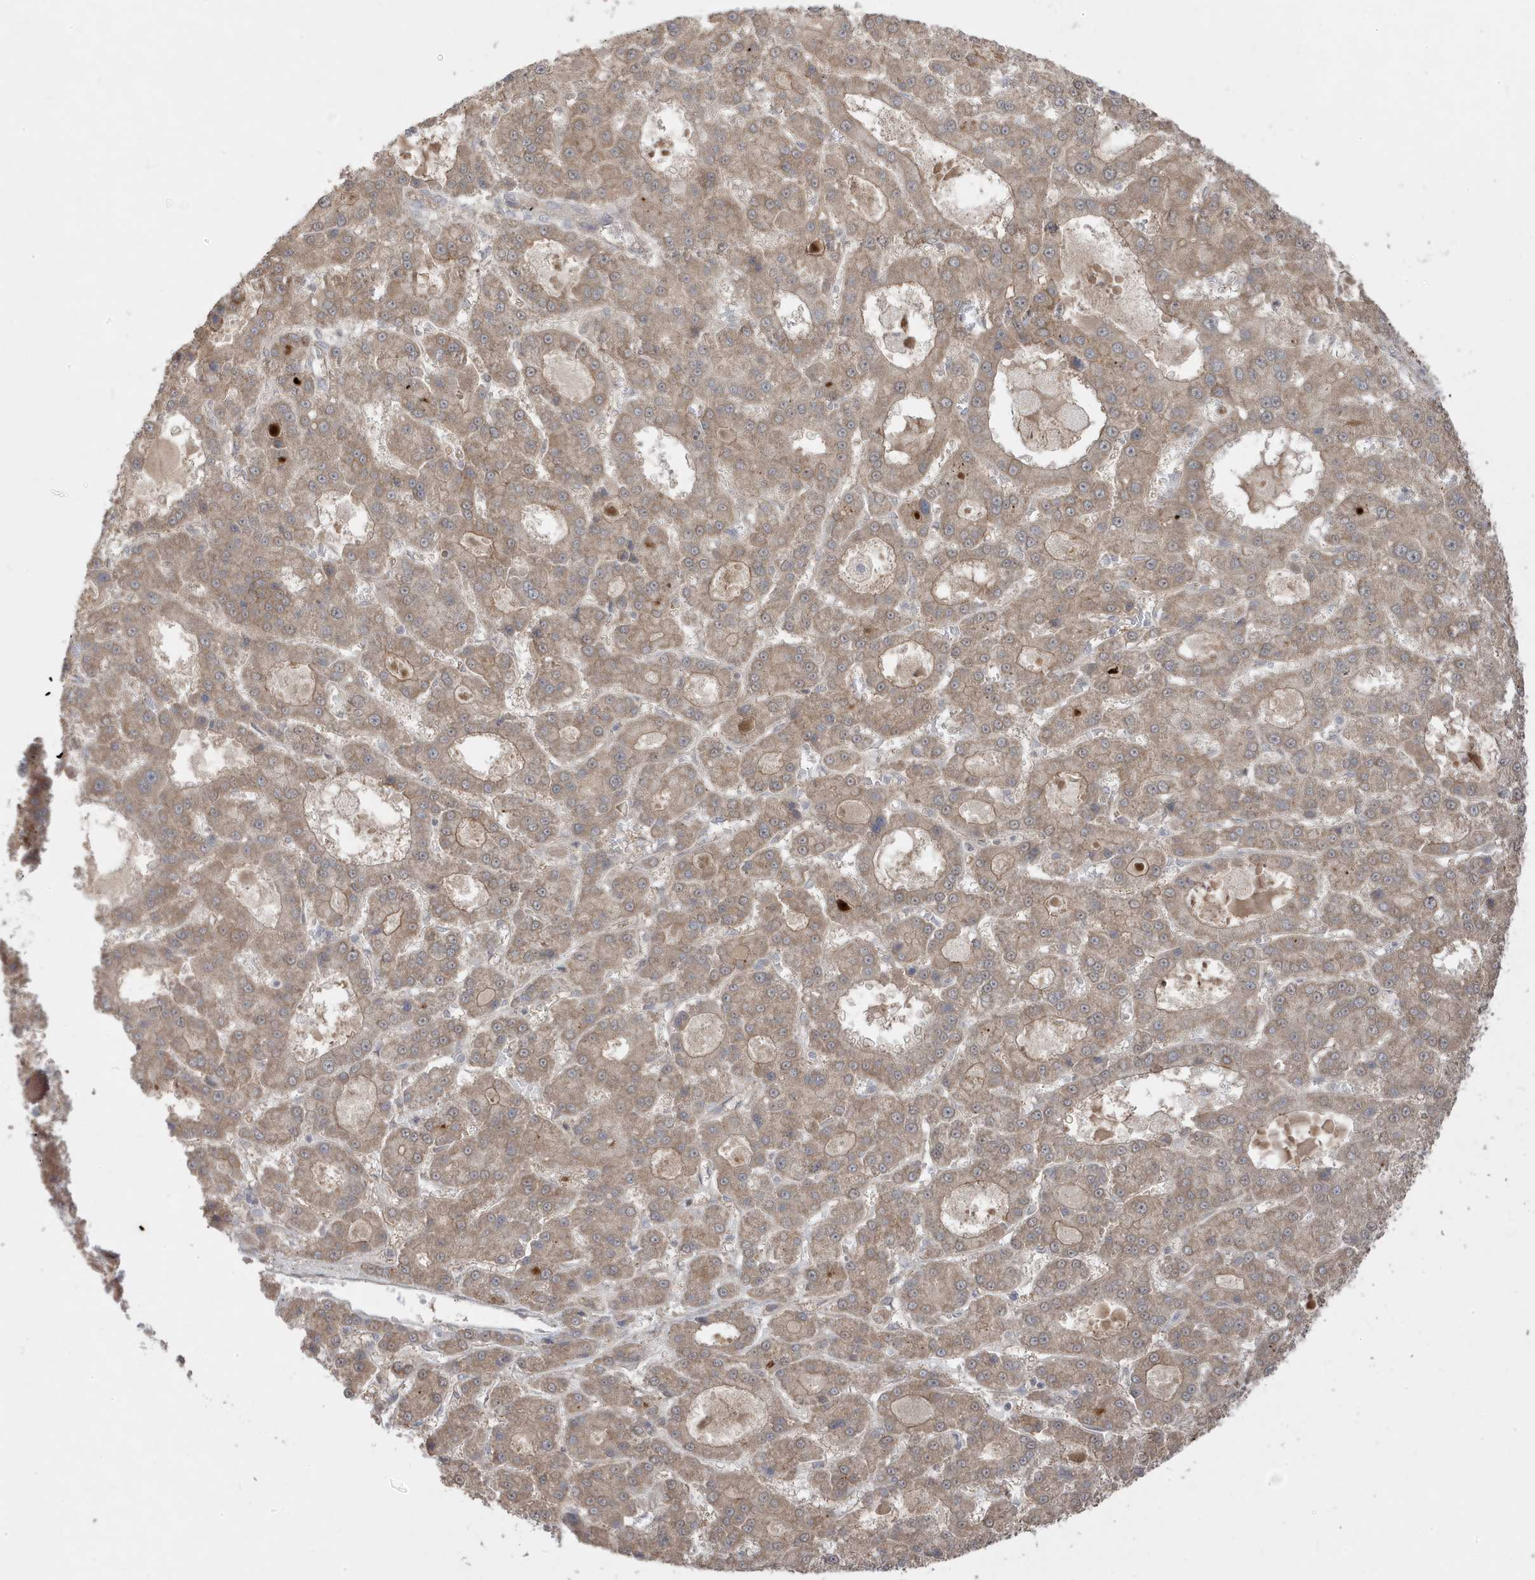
{"staining": {"intensity": "weak", "quantity": ">75%", "location": "cytoplasmic/membranous"}, "tissue": "liver cancer", "cell_type": "Tumor cells", "image_type": "cancer", "snomed": [{"axis": "morphology", "description": "Carcinoma, Hepatocellular, NOS"}, {"axis": "topography", "description": "Liver"}], "caption": "Immunohistochemical staining of liver cancer reveals weak cytoplasmic/membranous protein staining in approximately >75% of tumor cells.", "gene": "DNAJC12", "patient": {"sex": "male", "age": 70}}